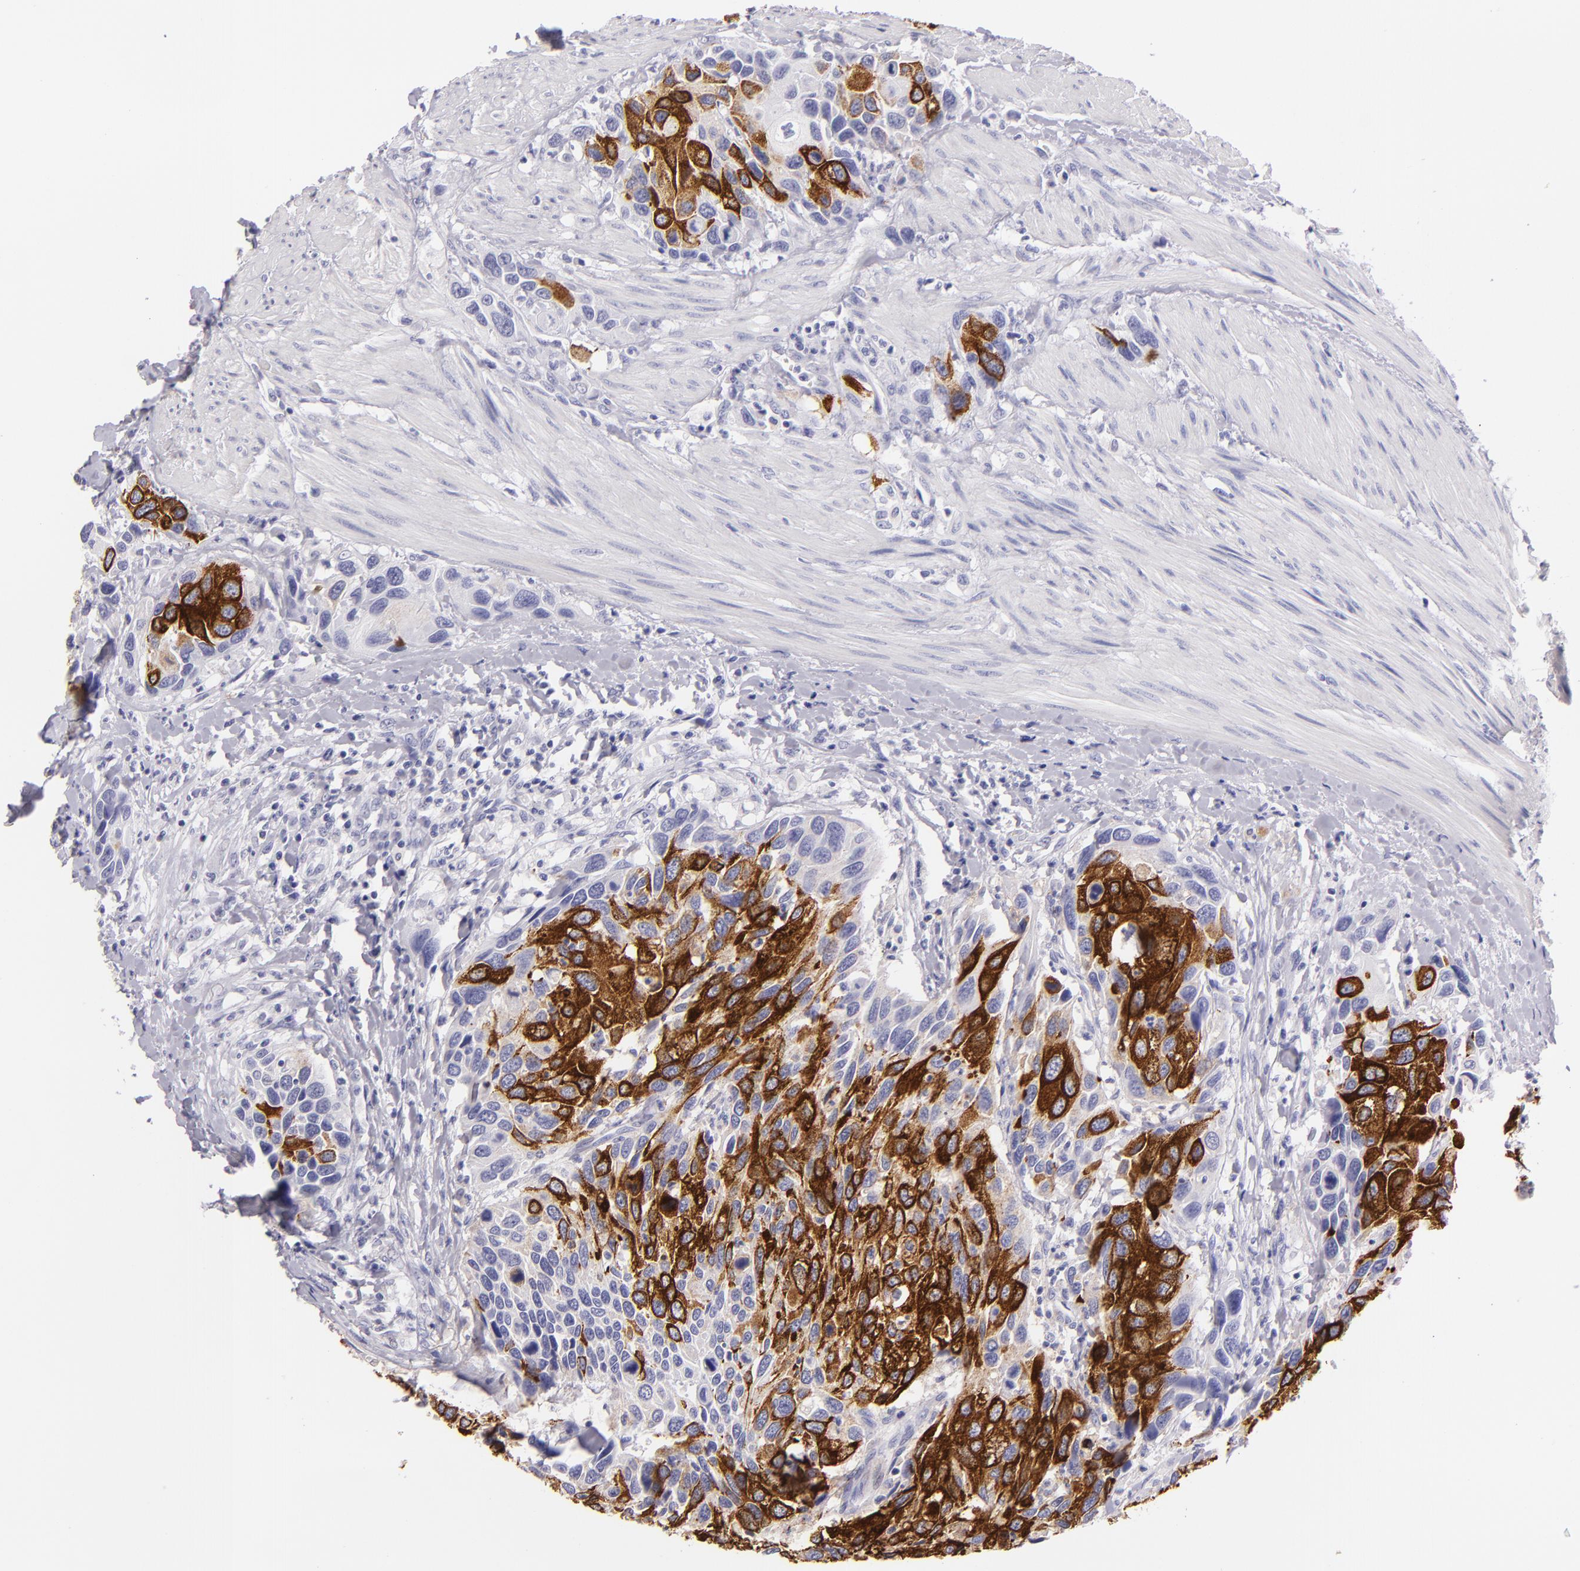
{"staining": {"intensity": "strong", "quantity": "25%-75%", "location": "cytoplasmic/membranous"}, "tissue": "urothelial cancer", "cell_type": "Tumor cells", "image_type": "cancer", "snomed": [{"axis": "morphology", "description": "Urothelial carcinoma, High grade"}, {"axis": "topography", "description": "Urinary bladder"}], "caption": "Immunohistochemistry of urothelial carcinoma (high-grade) shows high levels of strong cytoplasmic/membranous positivity in approximately 25%-75% of tumor cells.", "gene": "MUC5AC", "patient": {"sex": "male", "age": 66}}